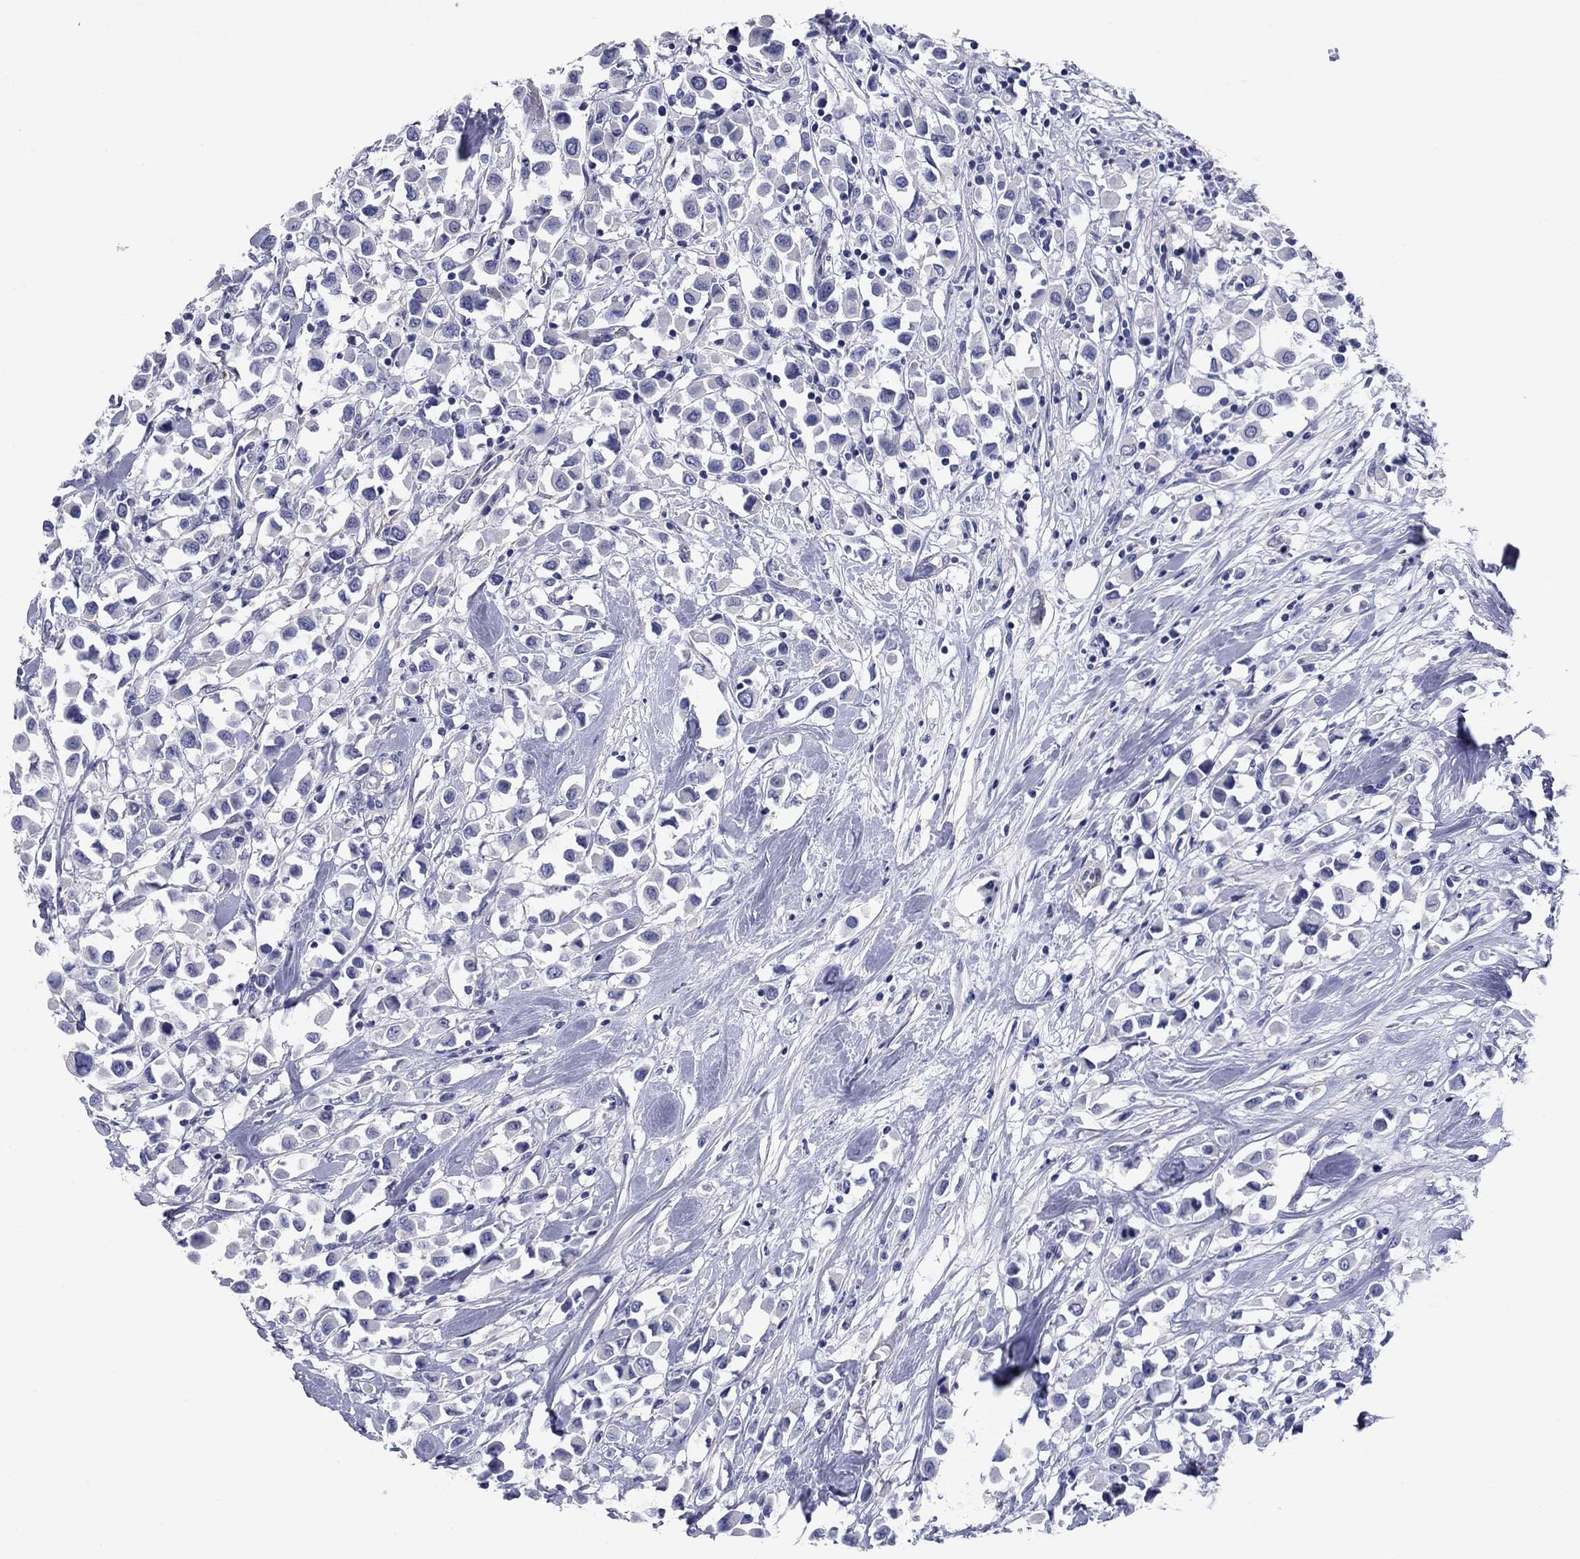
{"staining": {"intensity": "negative", "quantity": "none", "location": "none"}, "tissue": "breast cancer", "cell_type": "Tumor cells", "image_type": "cancer", "snomed": [{"axis": "morphology", "description": "Duct carcinoma"}, {"axis": "topography", "description": "Breast"}], "caption": "Breast cancer was stained to show a protein in brown. There is no significant expression in tumor cells. (DAB immunohistochemistry, high magnification).", "gene": "PRKCG", "patient": {"sex": "female", "age": 61}}